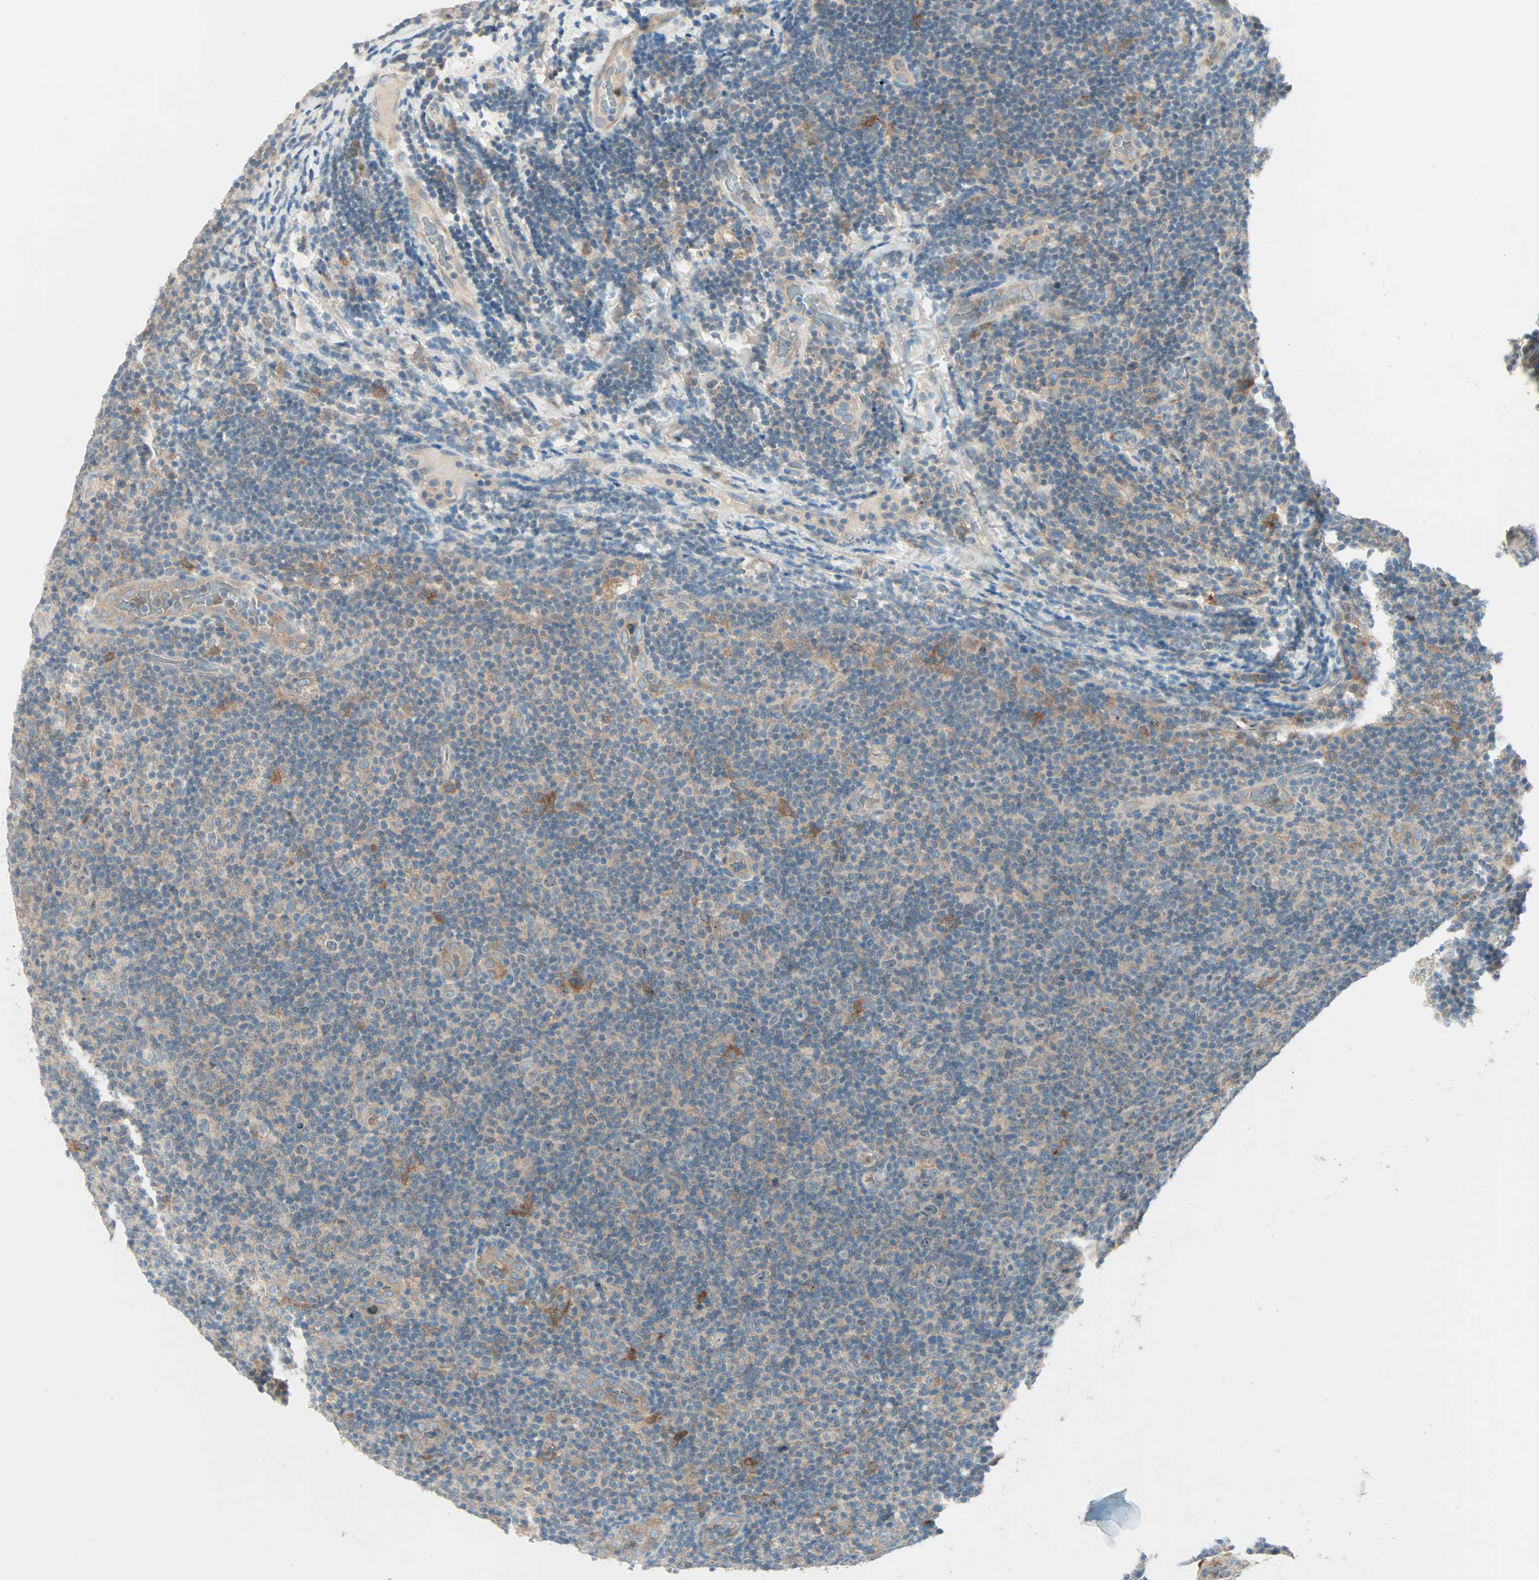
{"staining": {"intensity": "negative", "quantity": "none", "location": "none"}, "tissue": "lymphoma", "cell_type": "Tumor cells", "image_type": "cancer", "snomed": [{"axis": "morphology", "description": "Malignant lymphoma, non-Hodgkin's type, Low grade"}, {"axis": "topography", "description": "Lymph node"}], "caption": "This is an IHC photomicrograph of human lymphoma. There is no positivity in tumor cells.", "gene": "SMIM8", "patient": {"sex": "male", "age": 83}}